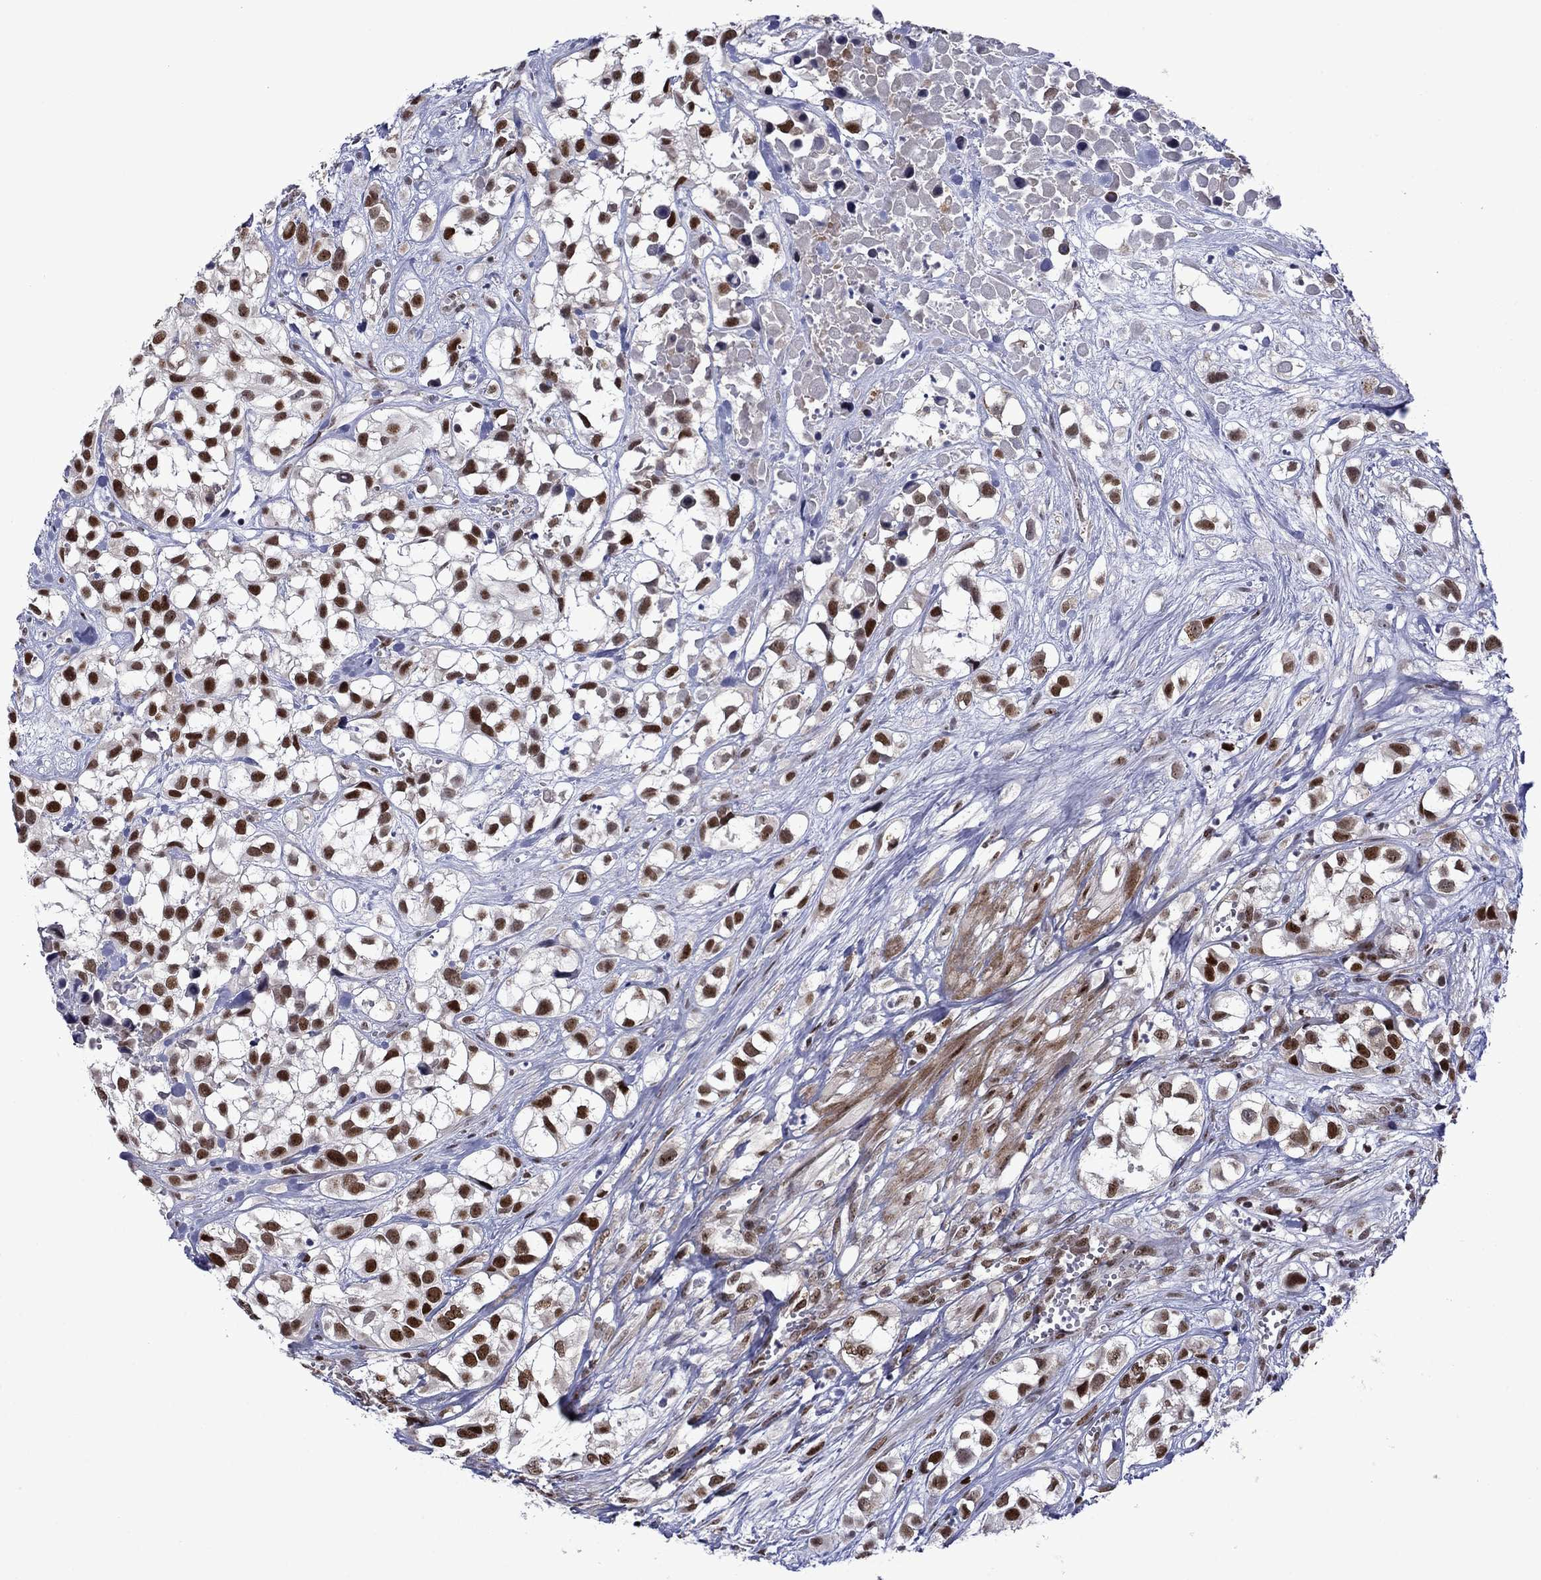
{"staining": {"intensity": "strong", "quantity": ">75%", "location": "nuclear"}, "tissue": "urothelial cancer", "cell_type": "Tumor cells", "image_type": "cancer", "snomed": [{"axis": "morphology", "description": "Urothelial carcinoma, High grade"}, {"axis": "topography", "description": "Urinary bladder"}], "caption": "Urothelial cancer tissue demonstrates strong nuclear staining in about >75% of tumor cells, visualized by immunohistochemistry. (DAB IHC with brightfield microscopy, high magnification).", "gene": "SURF2", "patient": {"sex": "male", "age": 56}}